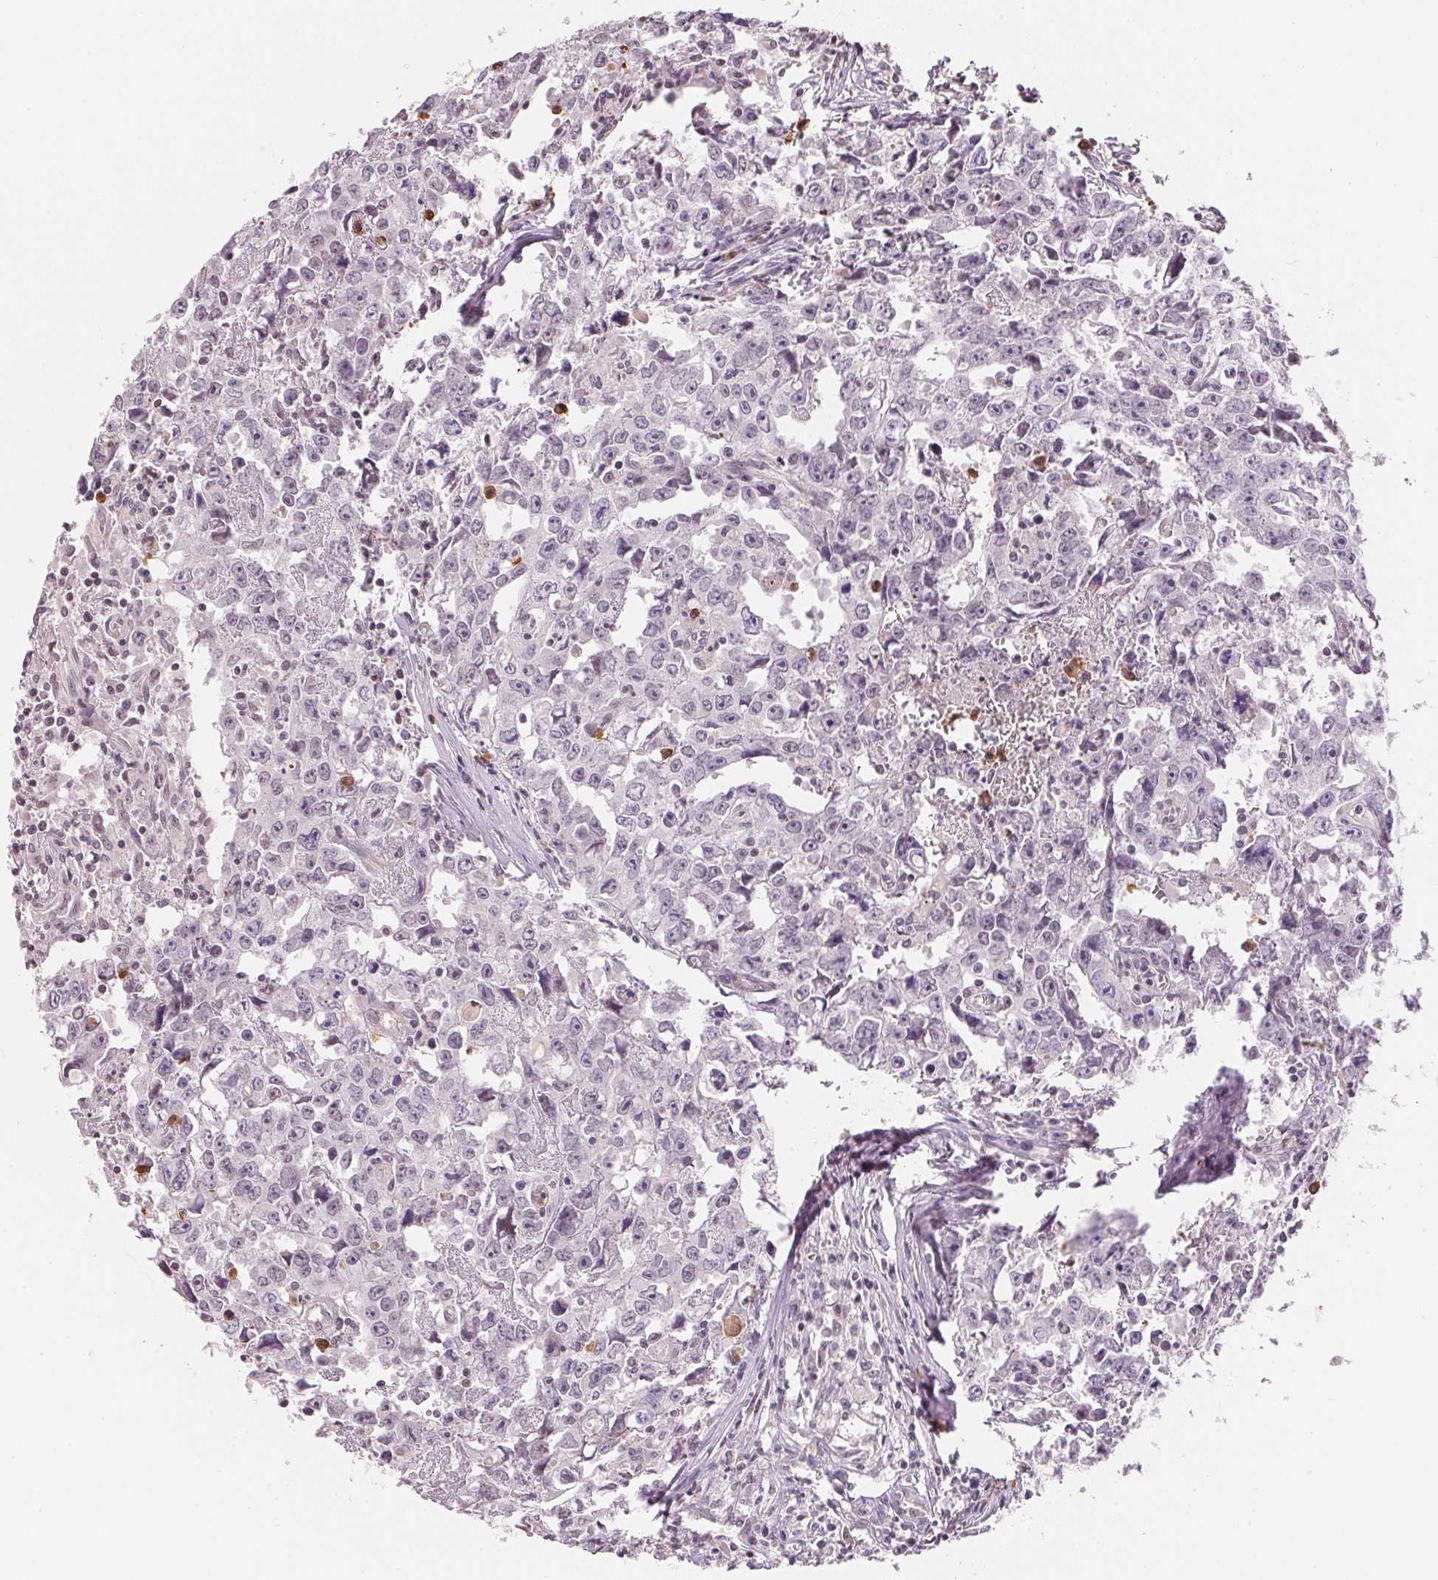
{"staining": {"intensity": "negative", "quantity": "none", "location": "none"}, "tissue": "testis cancer", "cell_type": "Tumor cells", "image_type": "cancer", "snomed": [{"axis": "morphology", "description": "Carcinoma, Embryonal, NOS"}, {"axis": "topography", "description": "Testis"}], "caption": "The IHC image has no significant staining in tumor cells of testis embryonal carcinoma tissue.", "gene": "FNDC4", "patient": {"sex": "male", "age": 22}}